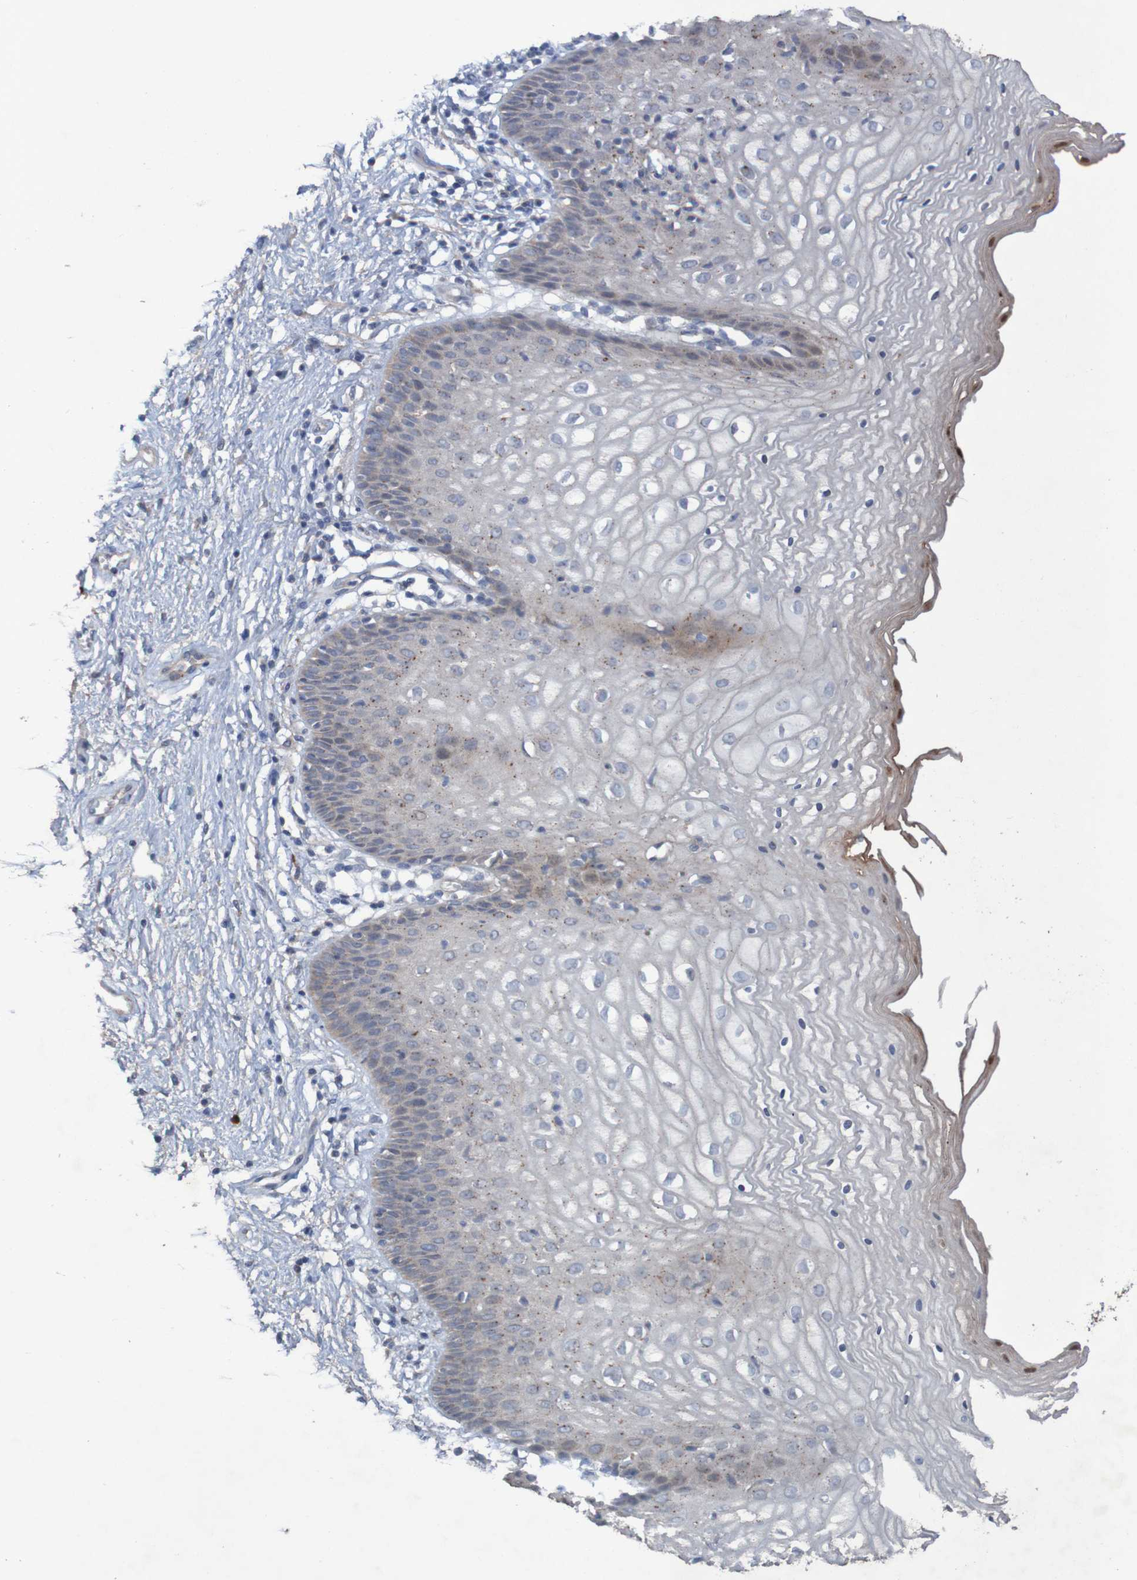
{"staining": {"intensity": "weak", "quantity": "25%-75%", "location": "cytoplasmic/membranous"}, "tissue": "vagina", "cell_type": "Squamous epithelial cells", "image_type": "normal", "snomed": [{"axis": "morphology", "description": "Normal tissue, NOS"}, {"axis": "topography", "description": "Vagina"}], "caption": "The immunohistochemical stain highlights weak cytoplasmic/membranous expression in squamous epithelial cells of normal vagina. (brown staining indicates protein expression, while blue staining denotes nuclei).", "gene": "ANGPT4", "patient": {"sex": "female", "age": 34}}